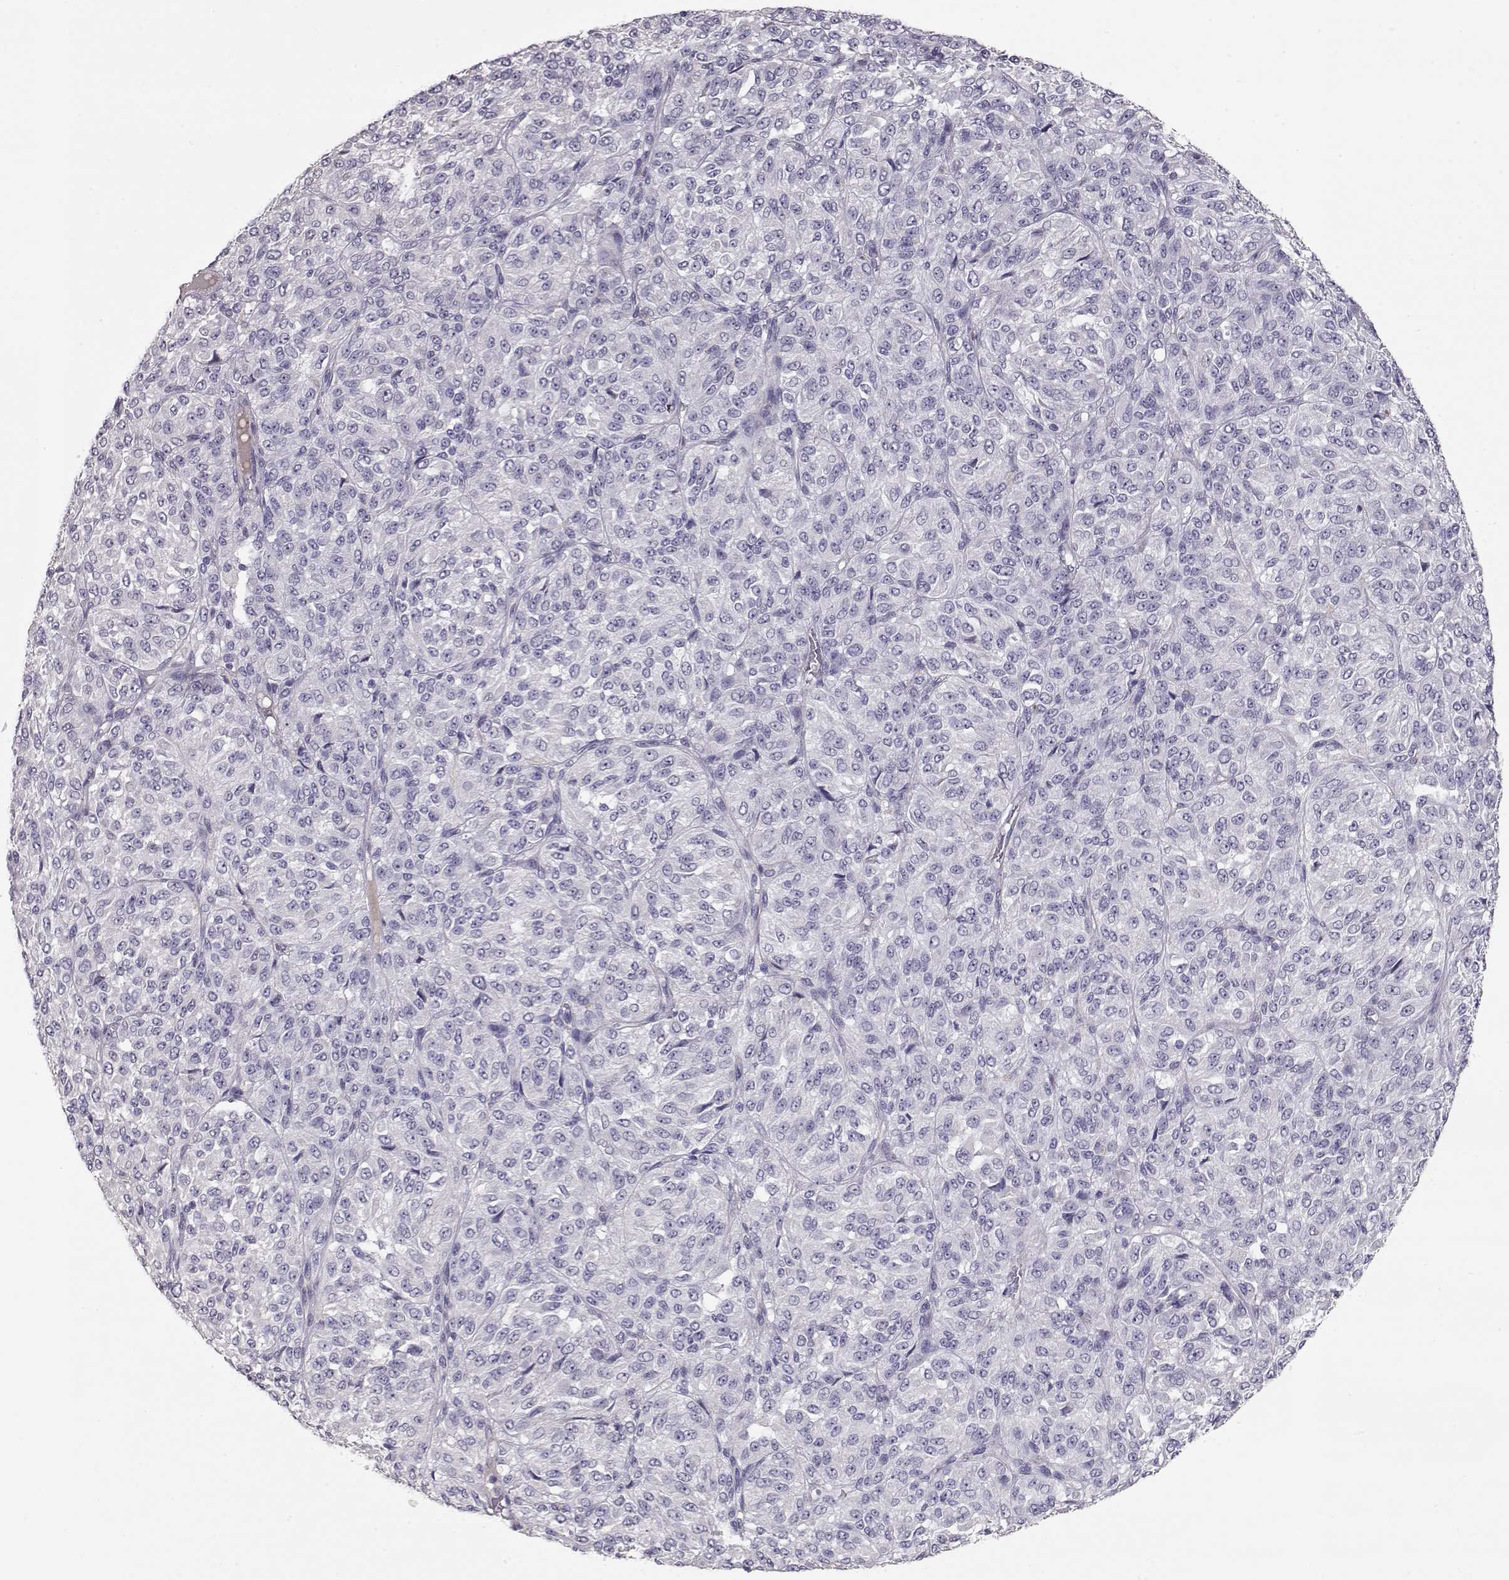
{"staining": {"intensity": "negative", "quantity": "none", "location": "none"}, "tissue": "melanoma", "cell_type": "Tumor cells", "image_type": "cancer", "snomed": [{"axis": "morphology", "description": "Malignant melanoma, Metastatic site"}, {"axis": "topography", "description": "Brain"}], "caption": "This is an immunohistochemistry image of melanoma. There is no expression in tumor cells.", "gene": "SLC18A1", "patient": {"sex": "female", "age": 56}}